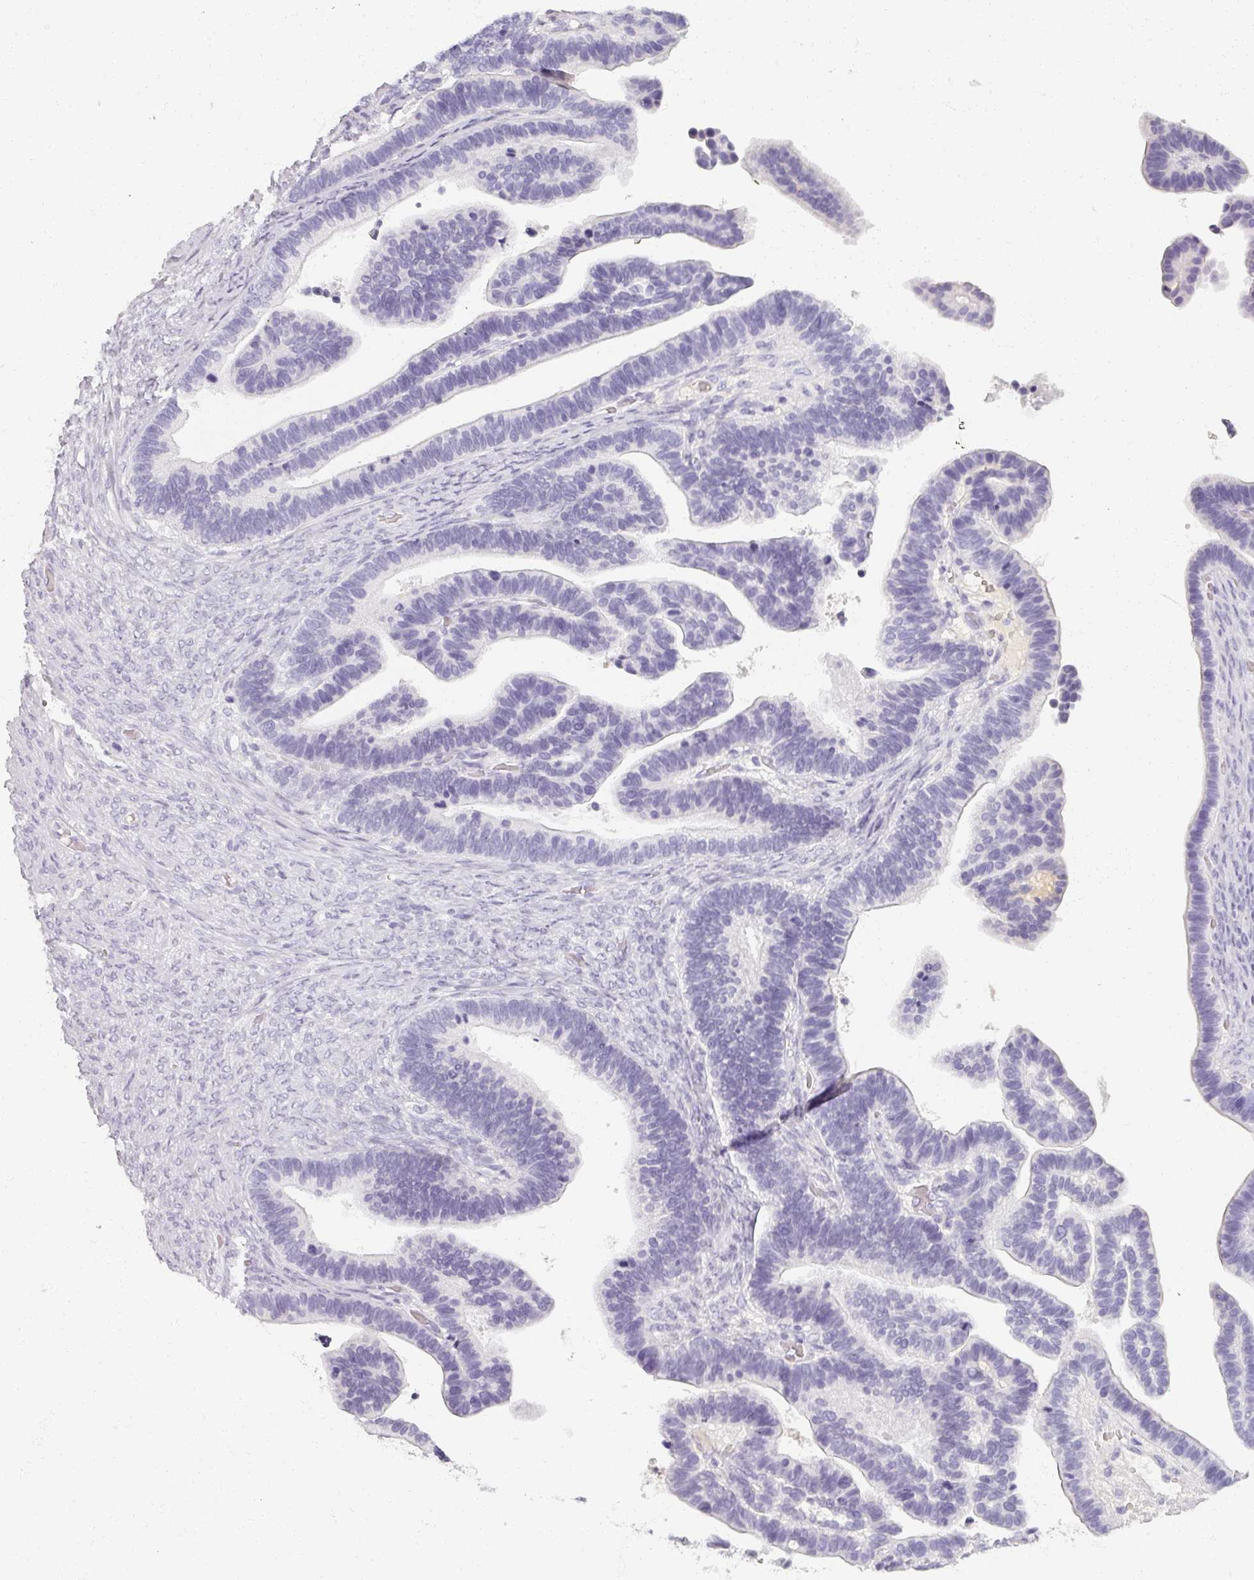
{"staining": {"intensity": "negative", "quantity": "none", "location": "none"}, "tissue": "ovarian cancer", "cell_type": "Tumor cells", "image_type": "cancer", "snomed": [{"axis": "morphology", "description": "Cystadenocarcinoma, serous, NOS"}, {"axis": "topography", "description": "Ovary"}], "caption": "Tumor cells show no significant positivity in ovarian serous cystadenocarcinoma.", "gene": "REG3G", "patient": {"sex": "female", "age": 56}}